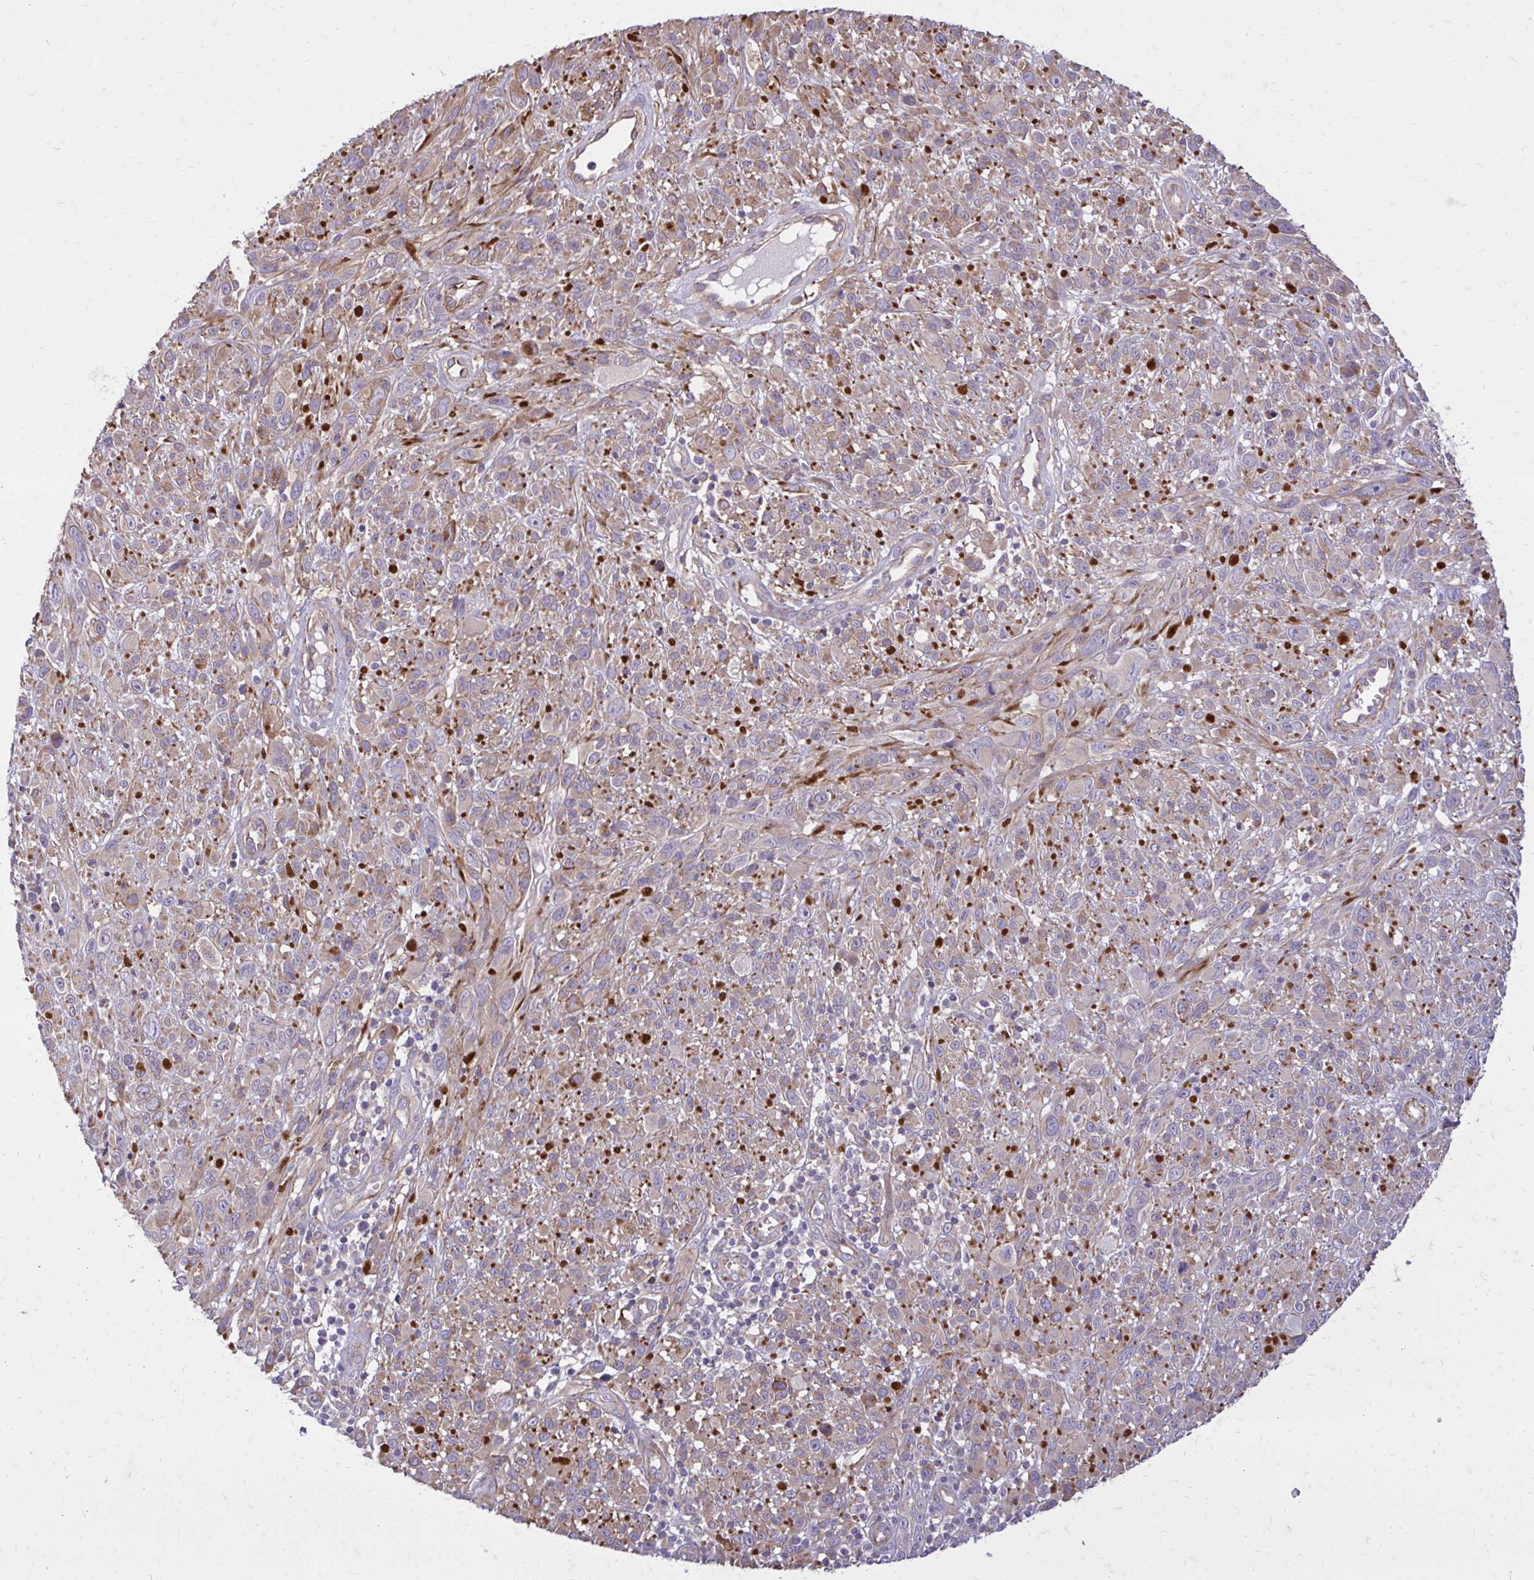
{"staining": {"intensity": "weak", "quantity": "25%-75%", "location": "cytoplasmic/membranous"}, "tissue": "melanoma", "cell_type": "Tumor cells", "image_type": "cancer", "snomed": [{"axis": "morphology", "description": "Malignant melanoma, NOS"}, {"axis": "topography", "description": "Skin"}], "caption": "The micrograph demonstrates immunohistochemical staining of melanoma. There is weak cytoplasmic/membranous staining is present in approximately 25%-75% of tumor cells.", "gene": "FAP", "patient": {"sex": "male", "age": 68}}